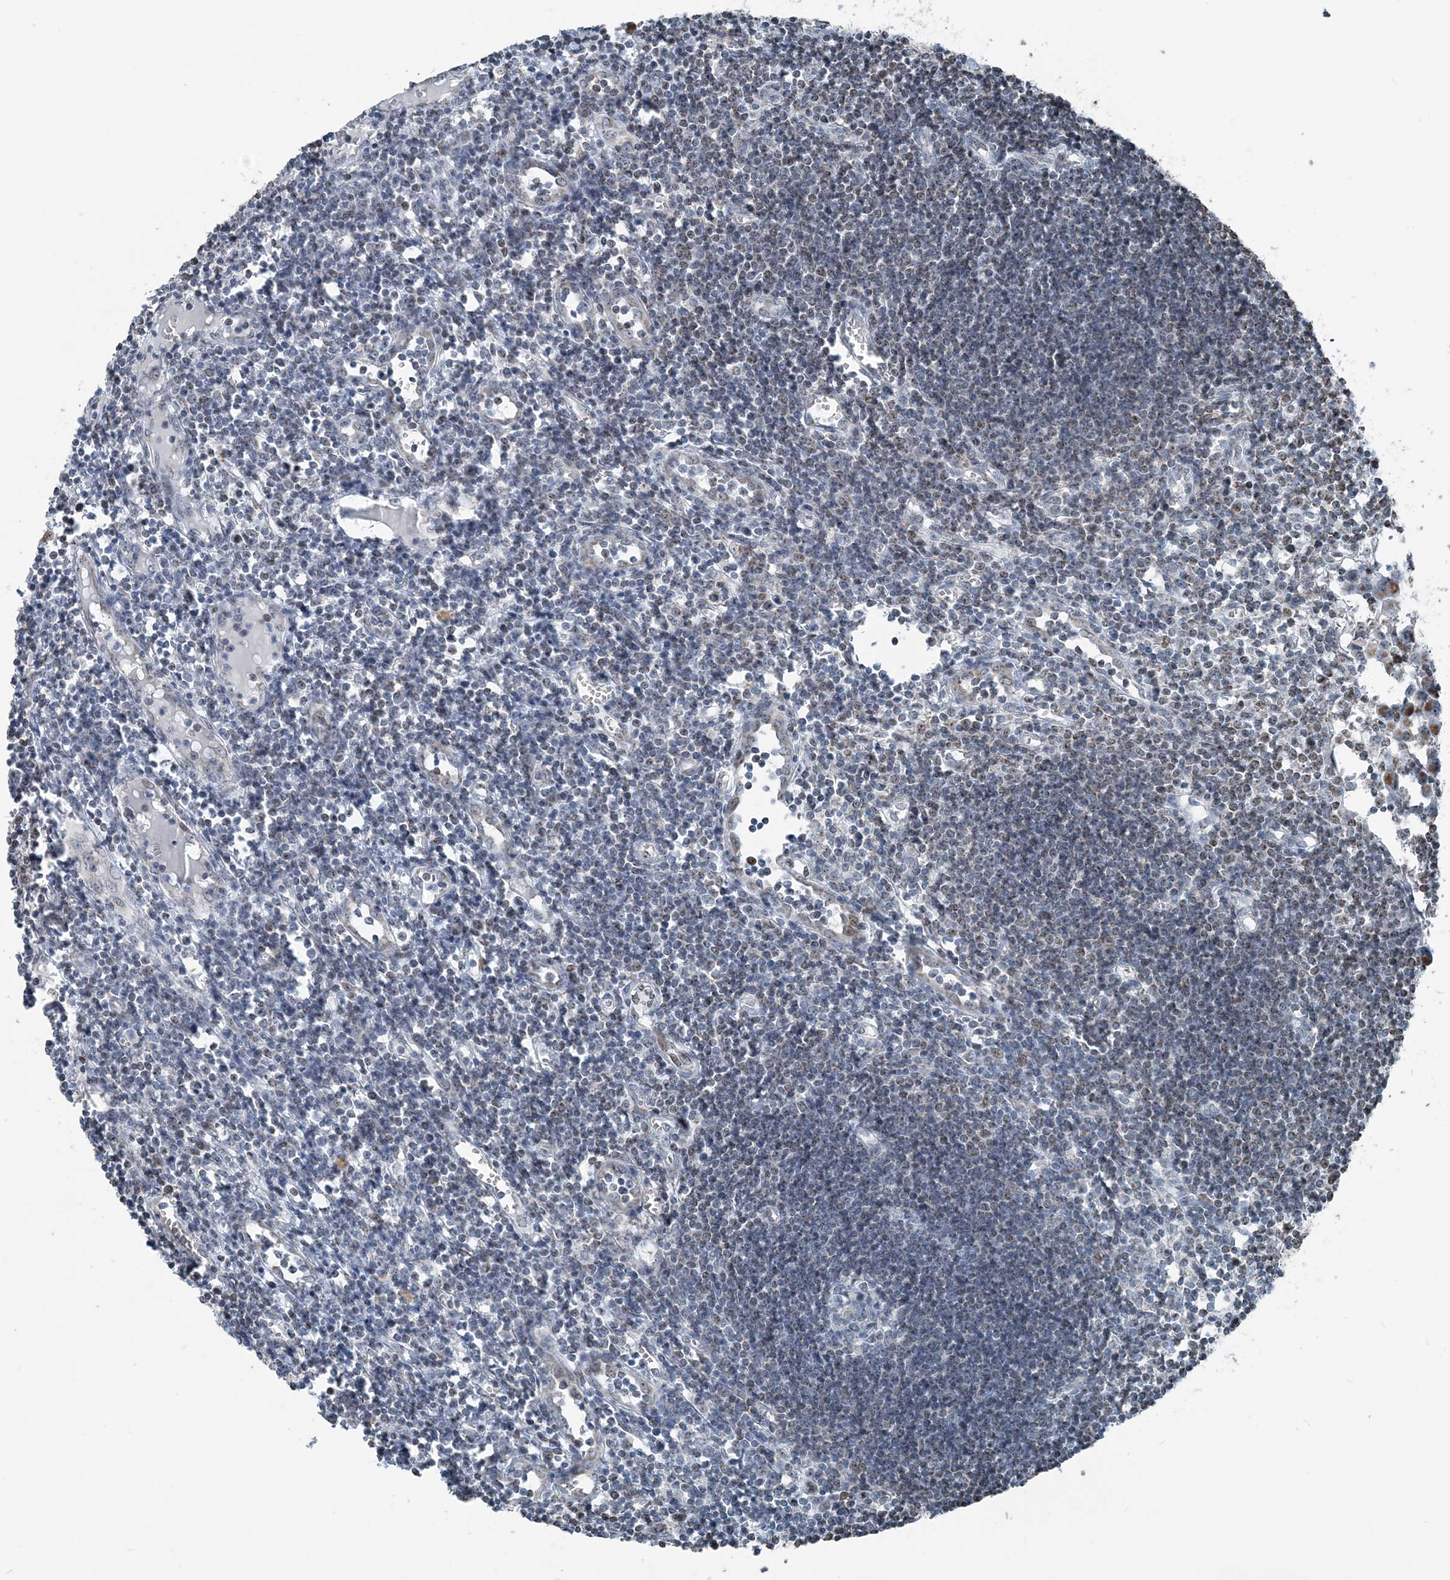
{"staining": {"intensity": "moderate", "quantity": "25%-75%", "location": "cytoplasmic/membranous"}, "tissue": "lymph node", "cell_type": "Germinal center cells", "image_type": "normal", "snomed": [{"axis": "morphology", "description": "Normal tissue, NOS"}, {"axis": "morphology", "description": "Malignant melanoma, Metastatic site"}, {"axis": "topography", "description": "Lymph node"}], "caption": "Immunohistochemical staining of normal human lymph node demonstrates medium levels of moderate cytoplasmic/membranous staining in about 25%-75% of germinal center cells.", "gene": "SUCLG1", "patient": {"sex": "male", "age": 41}}